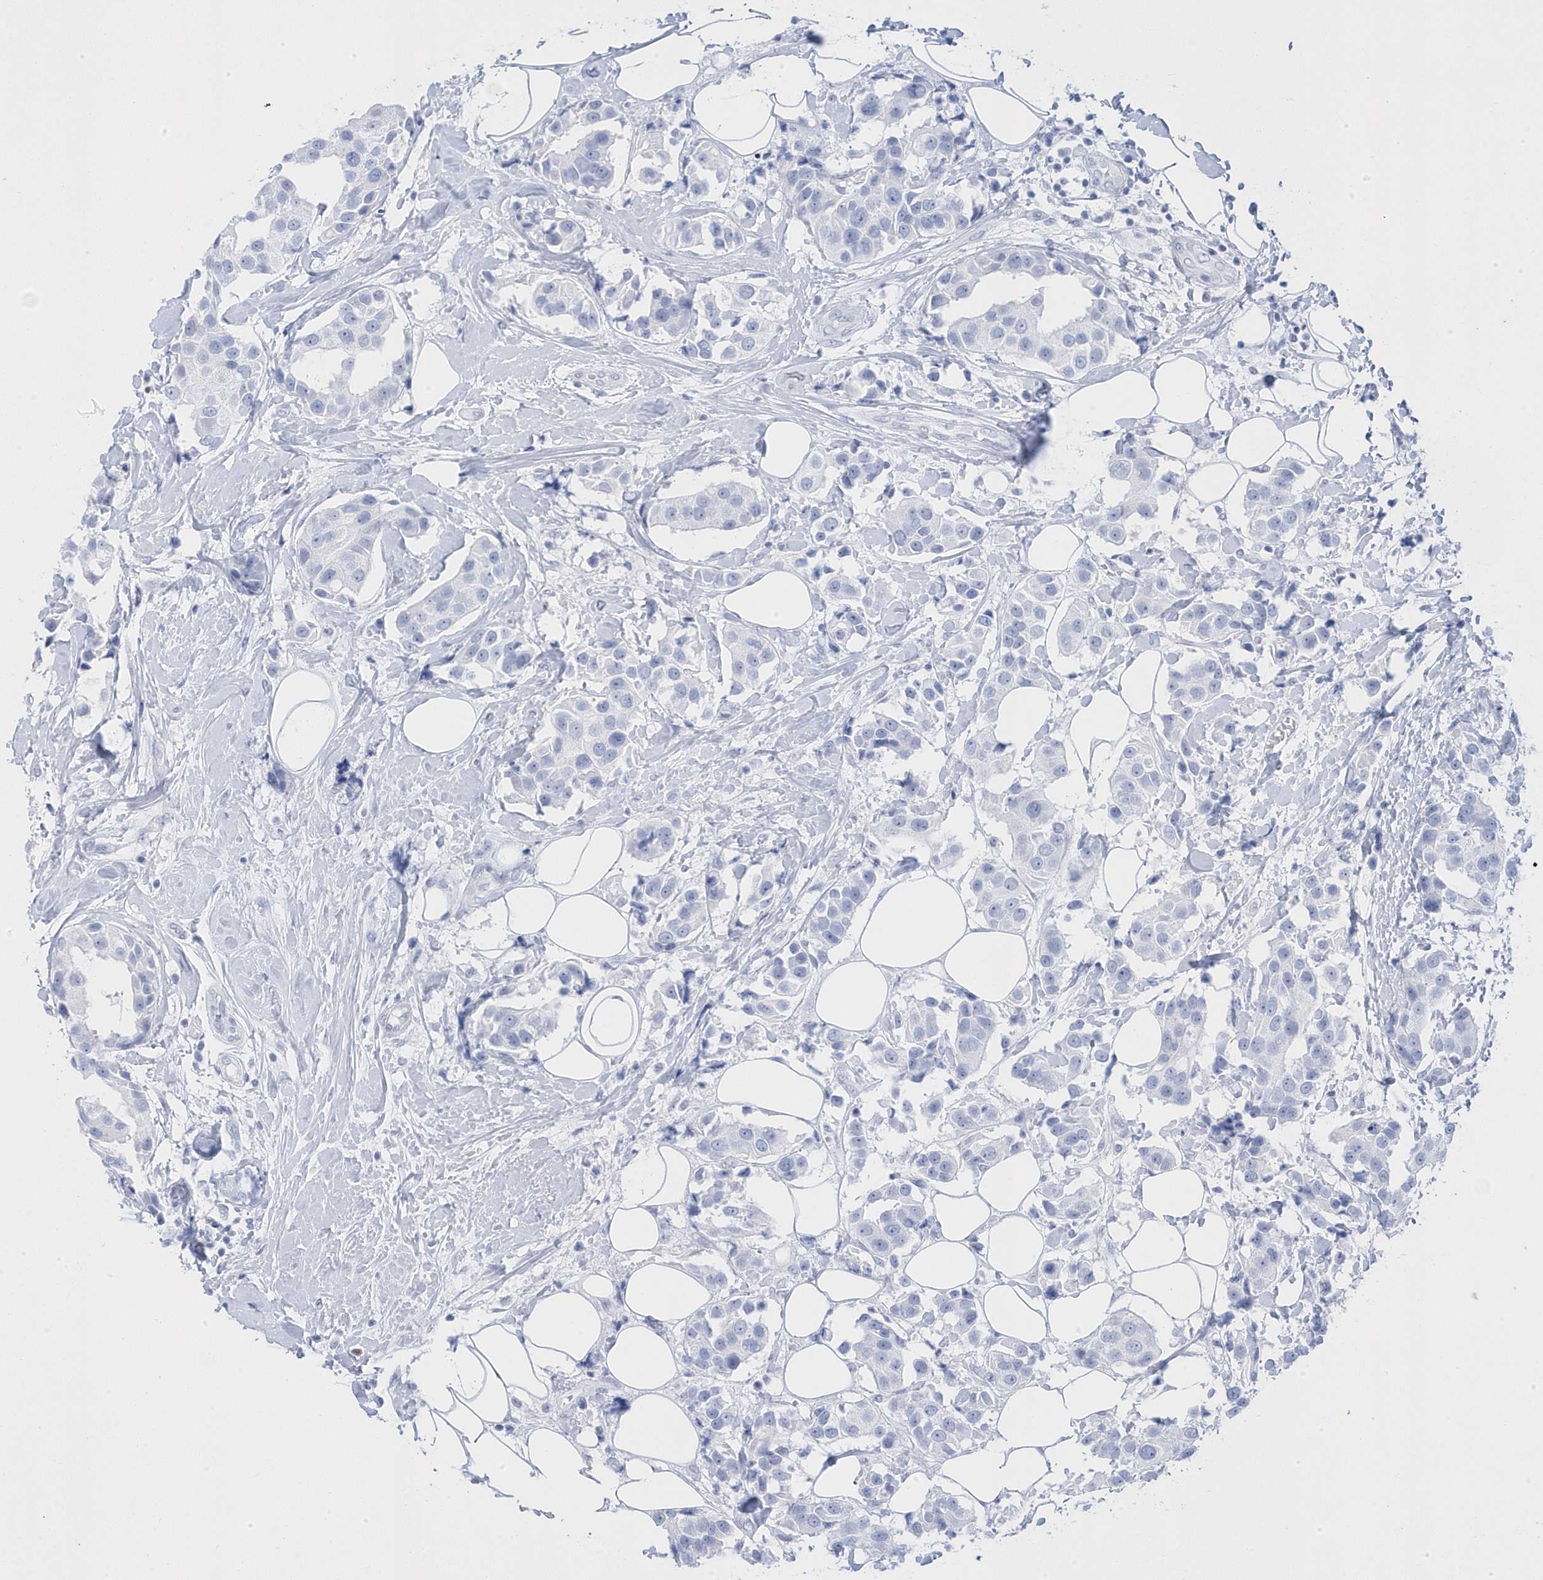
{"staining": {"intensity": "negative", "quantity": "none", "location": "none"}, "tissue": "breast cancer", "cell_type": "Tumor cells", "image_type": "cancer", "snomed": [{"axis": "morphology", "description": "Normal tissue, NOS"}, {"axis": "morphology", "description": "Duct carcinoma"}, {"axis": "topography", "description": "Breast"}], "caption": "The micrograph demonstrates no significant positivity in tumor cells of infiltrating ductal carcinoma (breast).", "gene": "GTPBP6", "patient": {"sex": "female", "age": 39}}